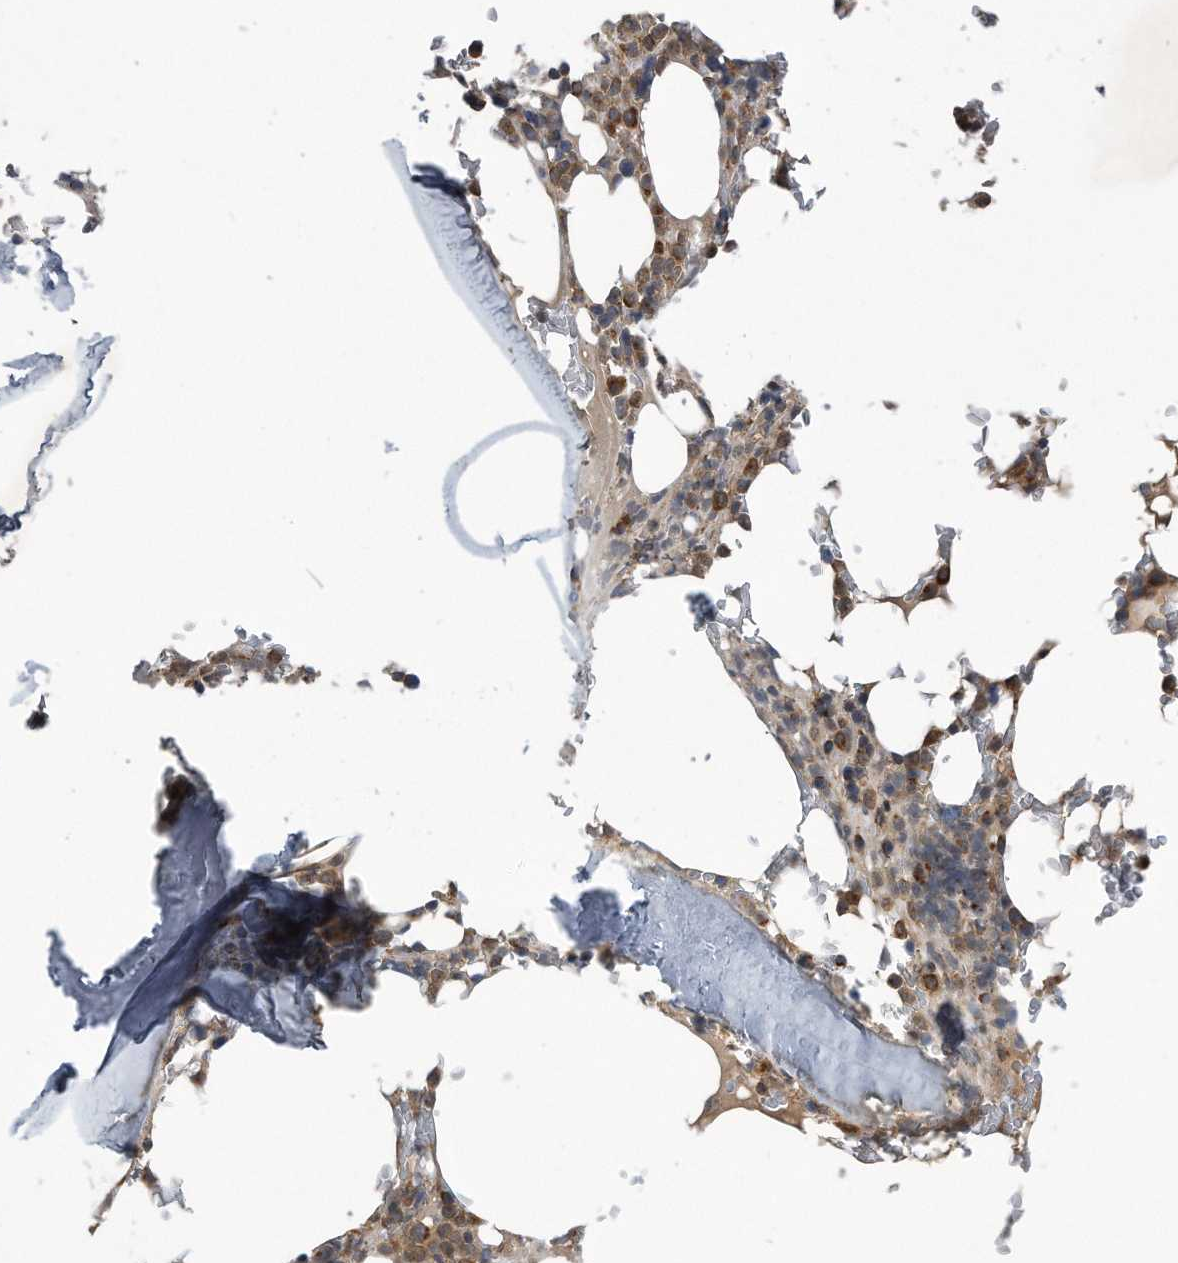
{"staining": {"intensity": "moderate", "quantity": "25%-75%", "location": "cytoplasmic/membranous"}, "tissue": "bone marrow", "cell_type": "Hematopoietic cells", "image_type": "normal", "snomed": [{"axis": "morphology", "description": "Normal tissue, NOS"}, {"axis": "topography", "description": "Bone marrow"}], "caption": "Benign bone marrow was stained to show a protein in brown. There is medium levels of moderate cytoplasmic/membranous positivity in about 25%-75% of hematopoietic cells.", "gene": "LYRM4", "patient": {"sex": "male", "age": 58}}